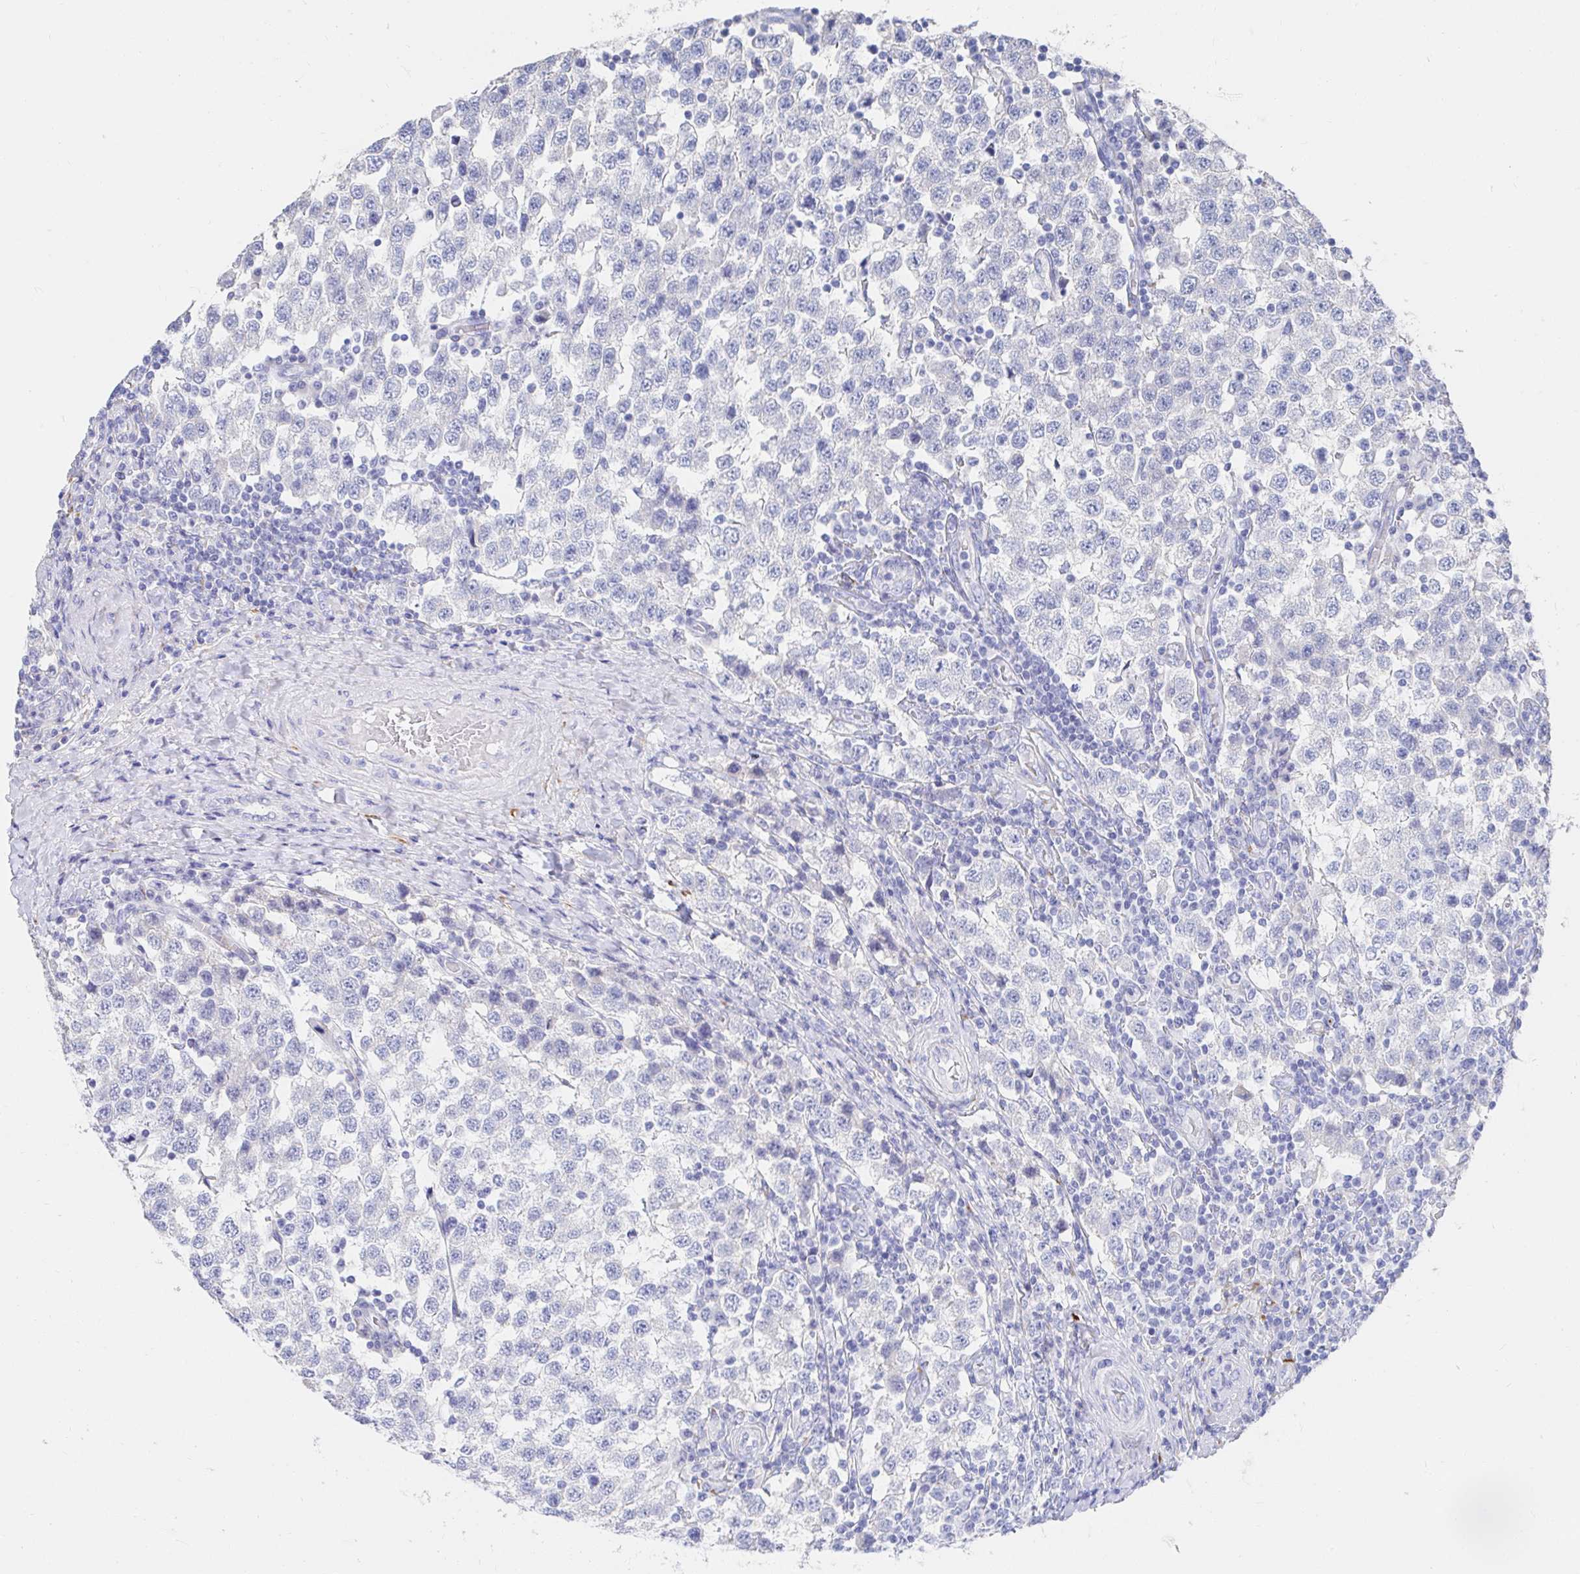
{"staining": {"intensity": "negative", "quantity": "none", "location": "none"}, "tissue": "testis cancer", "cell_type": "Tumor cells", "image_type": "cancer", "snomed": [{"axis": "morphology", "description": "Seminoma, NOS"}, {"axis": "topography", "description": "Testis"}], "caption": "DAB immunohistochemical staining of human seminoma (testis) shows no significant staining in tumor cells.", "gene": "LAMC3", "patient": {"sex": "male", "age": 34}}